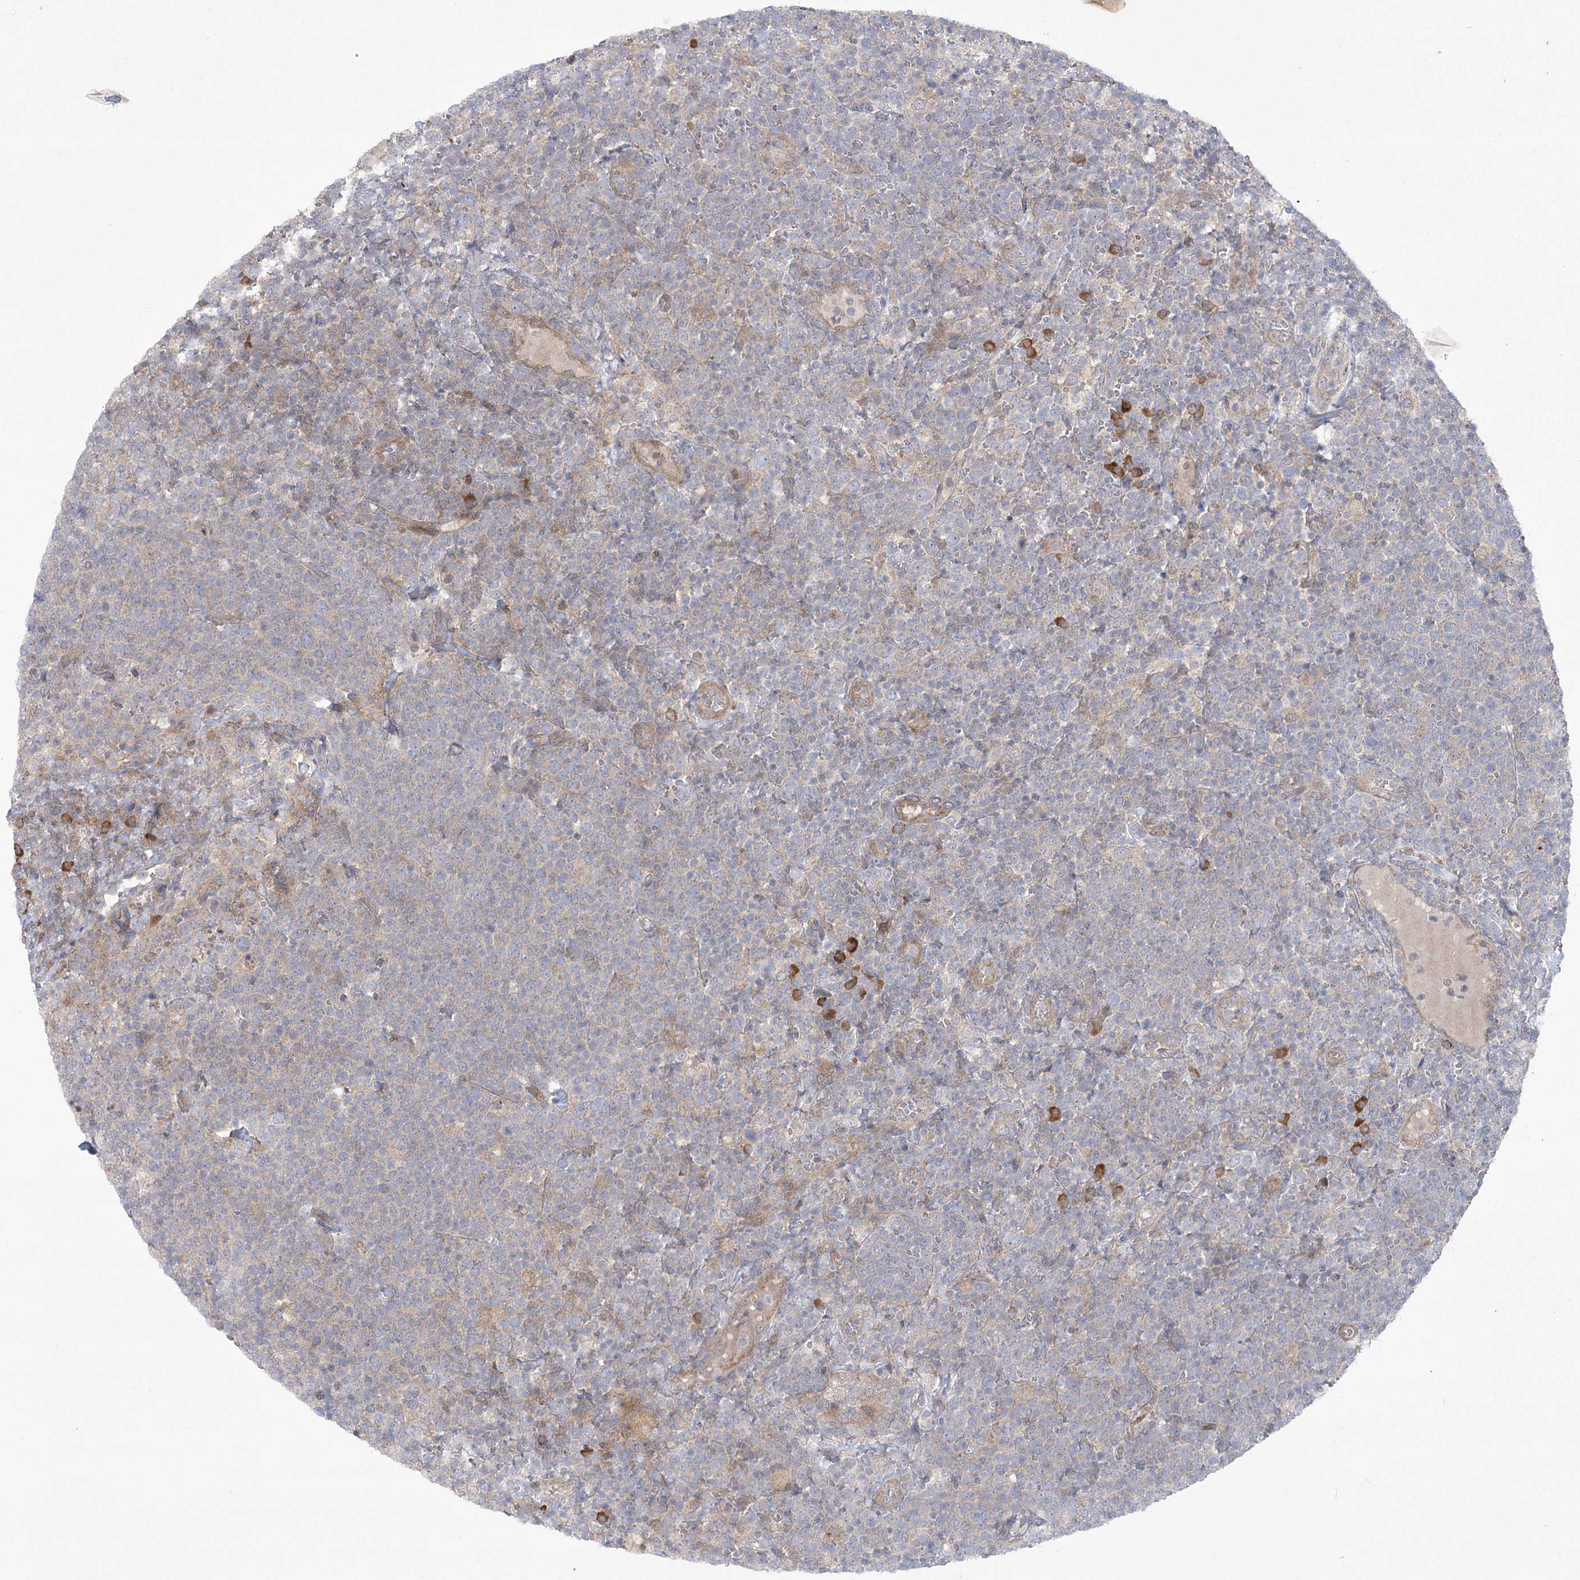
{"staining": {"intensity": "negative", "quantity": "none", "location": "none"}, "tissue": "lymphoma", "cell_type": "Tumor cells", "image_type": "cancer", "snomed": [{"axis": "morphology", "description": "Malignant lymphoma, non-Hodgkin's type, High grade"}, {"axis": "topography", "description": "Lymph node"}], "caption": "Tumor cells show no significant protein staining in malignant lymphoma, non-Hodgkin's type (high-grade).", "gene": "CAMTA1", "patient": {"sex": "male", "age": 61}}